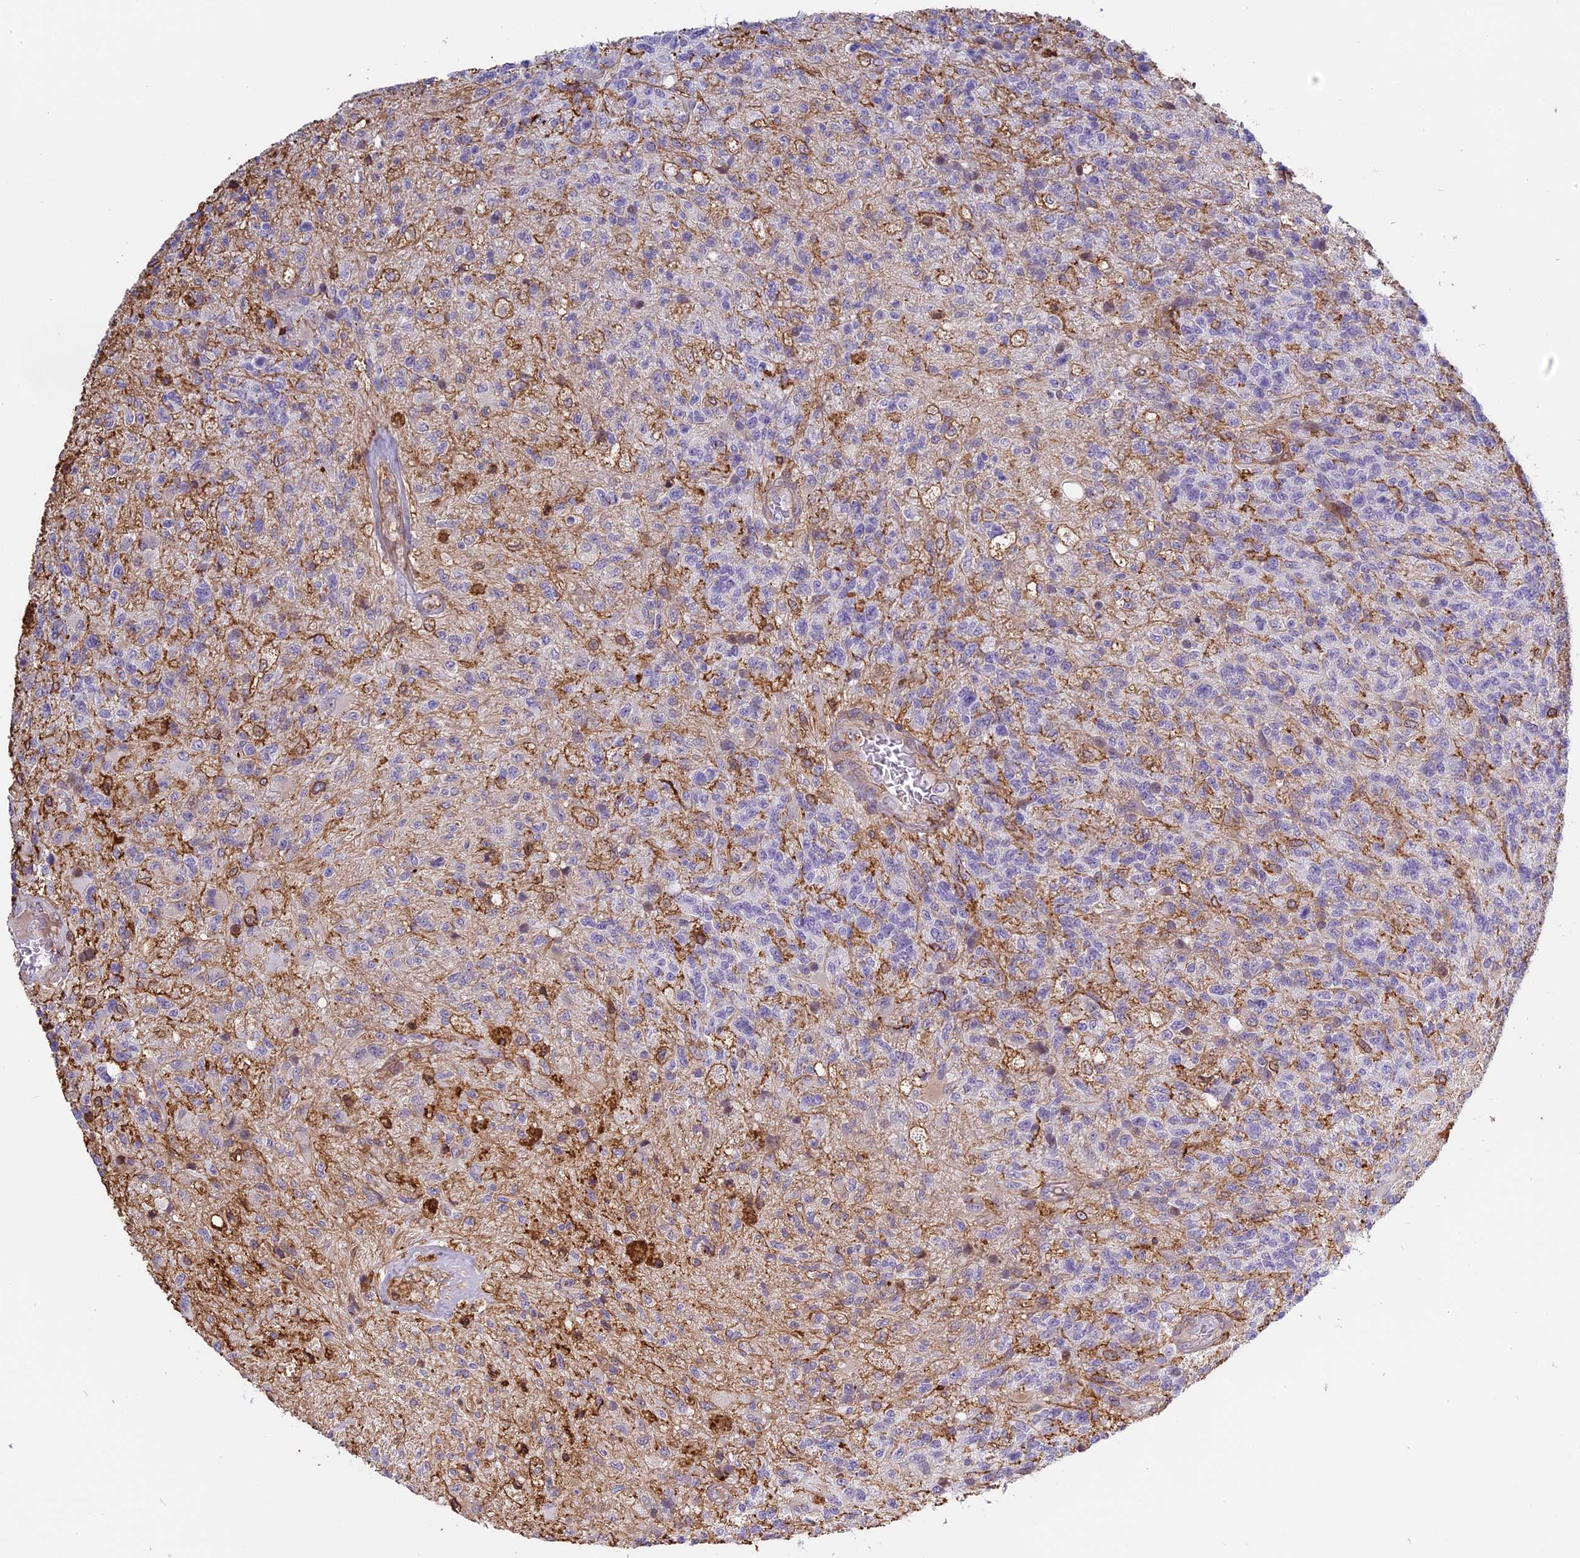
{"staining": {"intensity": "negative", "quantity": "none", "location": "none"}, "tissue": "glioma", "cell_type": "Tumor cells", "image_type": "cancer", "snomed": [{"axis": "morphology", "description": "Glioma, malignant, High grade"}, {"axis": "topography", "description": "Brain"}], "caption": "High magnification brightfield microscopy of glioma stained with DAB (3,3'-diaminobenzidine) (brown) and counterstained with hematoxylin (blue): tumor cells show no significant positivity. The staining was performed using DAB (3,3'-diaminobenzidine) to visualize the protein expression in brown, while the nuclei were stained in blue with hematoxylin (Magnification: 20x).", "gene": "TMEM255B", "patient": {"sex": "male", "age": 56}}